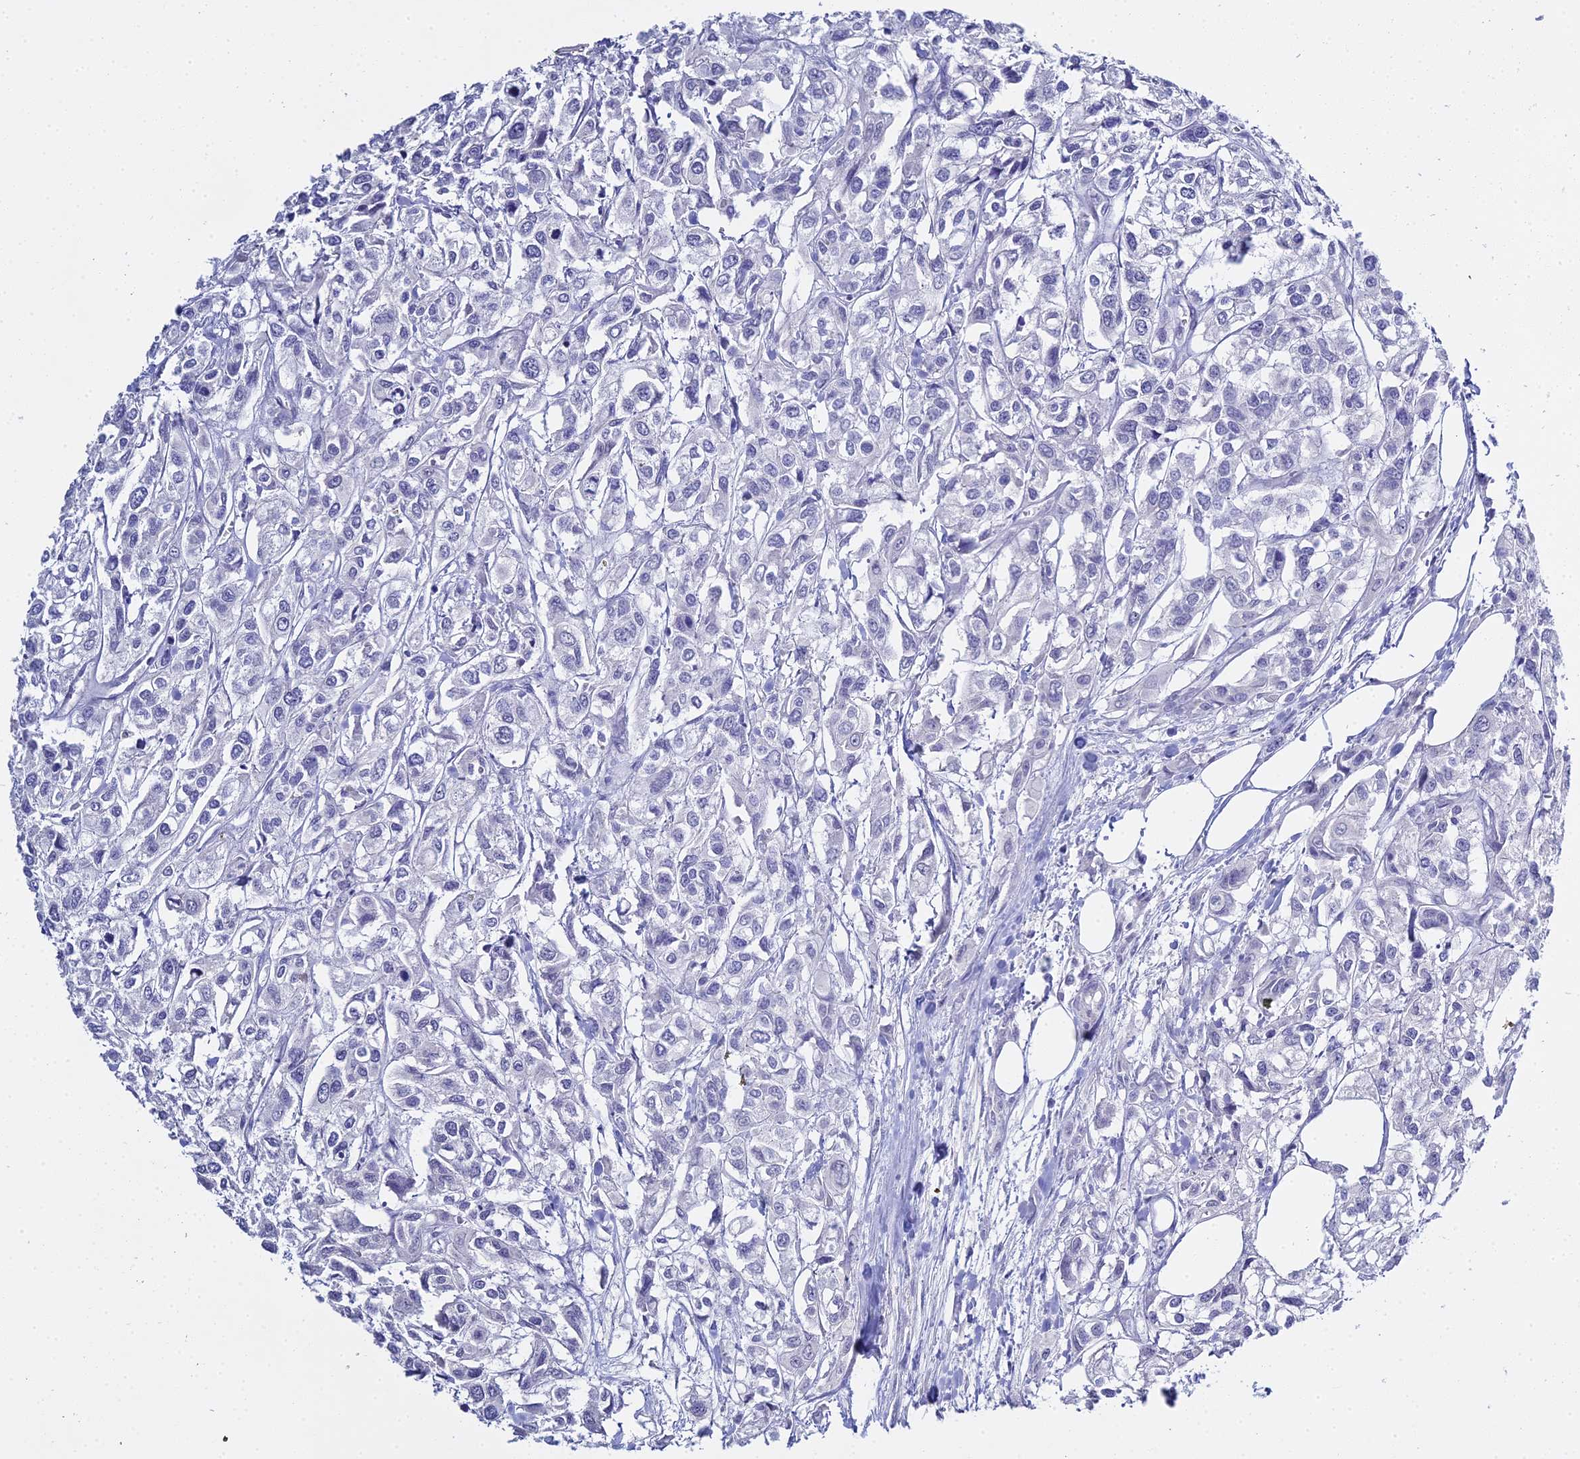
{"staining": {"intensity": "negative", "quantity": "none", "location": "none"}, "tissue": "urothelial cancer", "cell_type": "Tumor cells", "image_type": "cancer", "snomed": [{"axis": "morphology", "description": "Urothelial carcinoma, High grade"}, {"axis": "topography", "description": "Urinary bladder"}], "caption": "An image of urothelial cancer stained for a protein displays no brown staining in tumor cells.", "gene": "S100A7", "patient": {"sex": "male", "age": 67}}